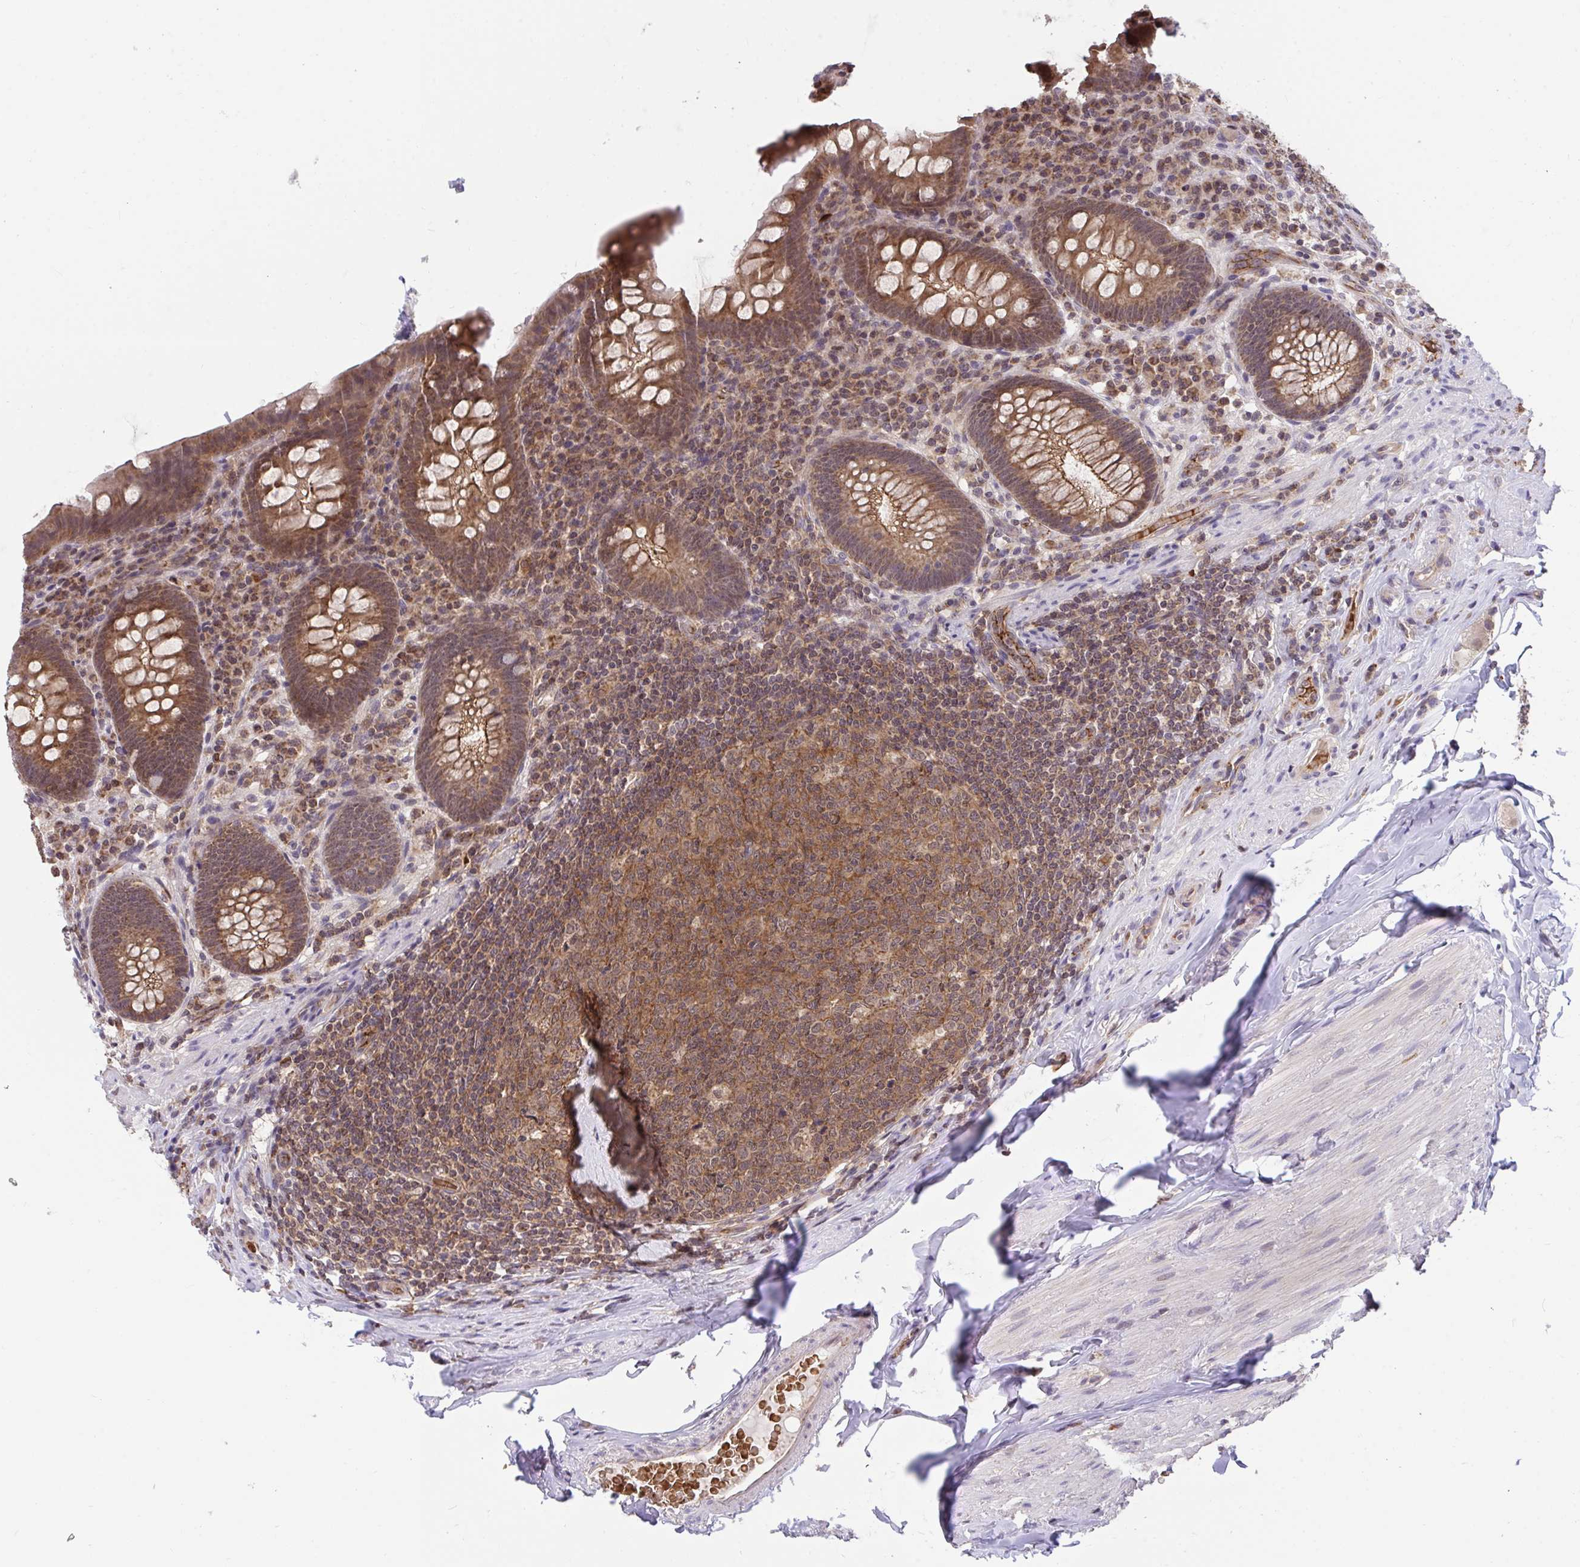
{"staining": {"intensity": "moderate", "quantity": ">75%", "location": "cytoplasmic/membranous"}, "tissue": "appendix", "cell_type": "Glandular cells", "image_type": "normal", "snomed": [{"axis": "morphology", "description": "Normal tissue, NOS"}, {"axis": "topography", "description": "Appendix"}], "caption": "The photomicrograph displays a brown stain indicating the presence of a protein in the cytoplasmic/membranous of glandular cells in appendix. (DAB = brown stain, brightfield microscopy at high magnification).", "gene": "PPP1CA", "patient": {"sex": "male", "age": 71}}